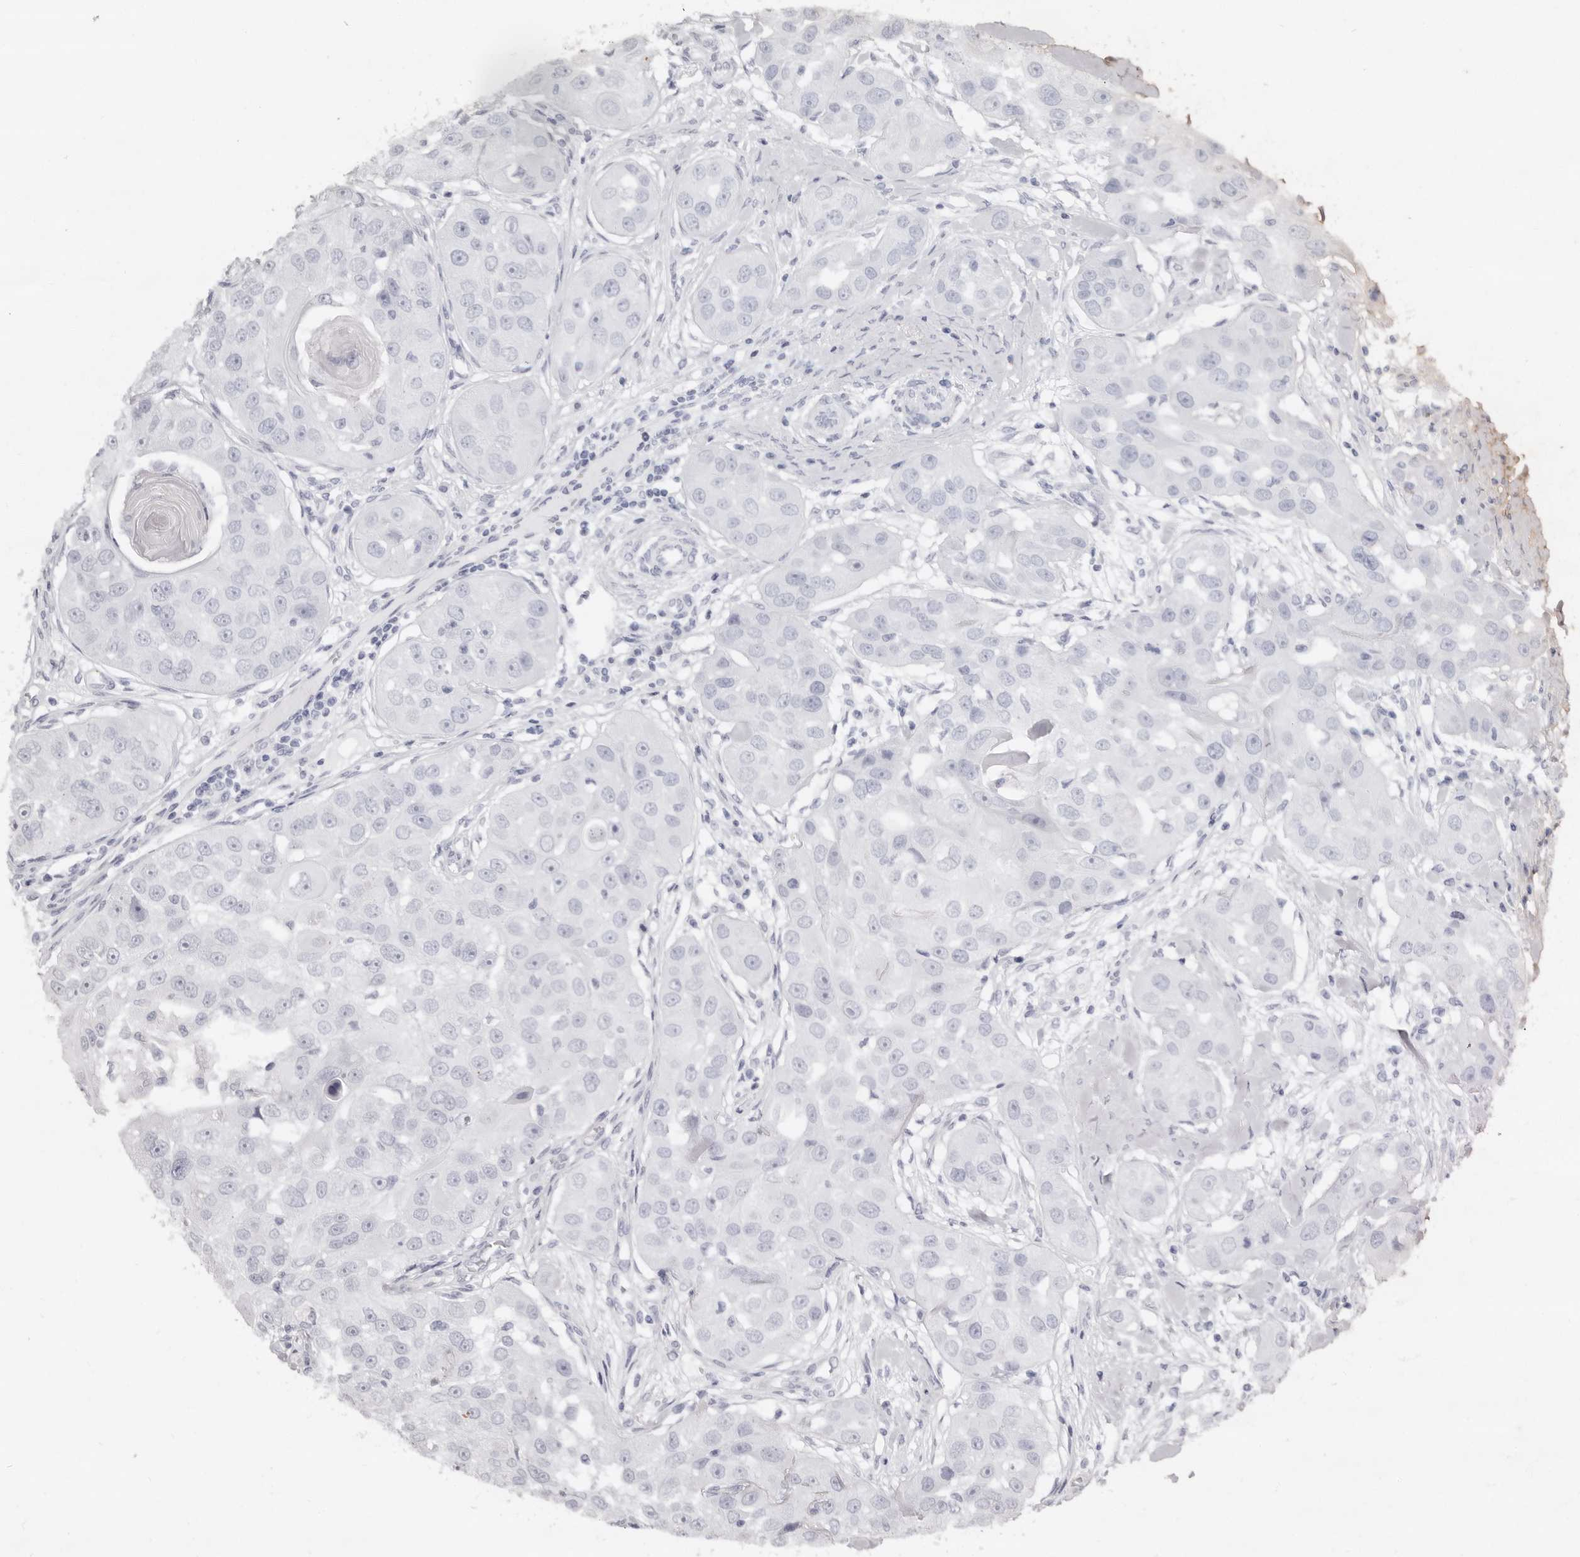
{"staining": {"intensity": "negative", "quantity": "none", "location": "none"}, "tissue": "head and neck cancer", "cell_type": "Tumor cells", "image_type": "cancer", "snomed": [{"axis": "morphology", "description": "Normal tissue, NOS"}, {"axis": "morphology", "description": "Squamous cell carcinoma, NOS"}, {"axis": "topography", "description": "Skeletal muscle"}, {"axis": "topography", "description": "Head-Neck"}], "caption": "High magnification brightfield microscopy of squamous cell carcinoma (head and neck) stained with DAB (3,3'-diaminobenzidine) (brown) and counterstained with hematoxylin (blue): tumor cells show no significant staining.", "gene": "LINGO2", "patient": {"sex": "male", "age": 51}}